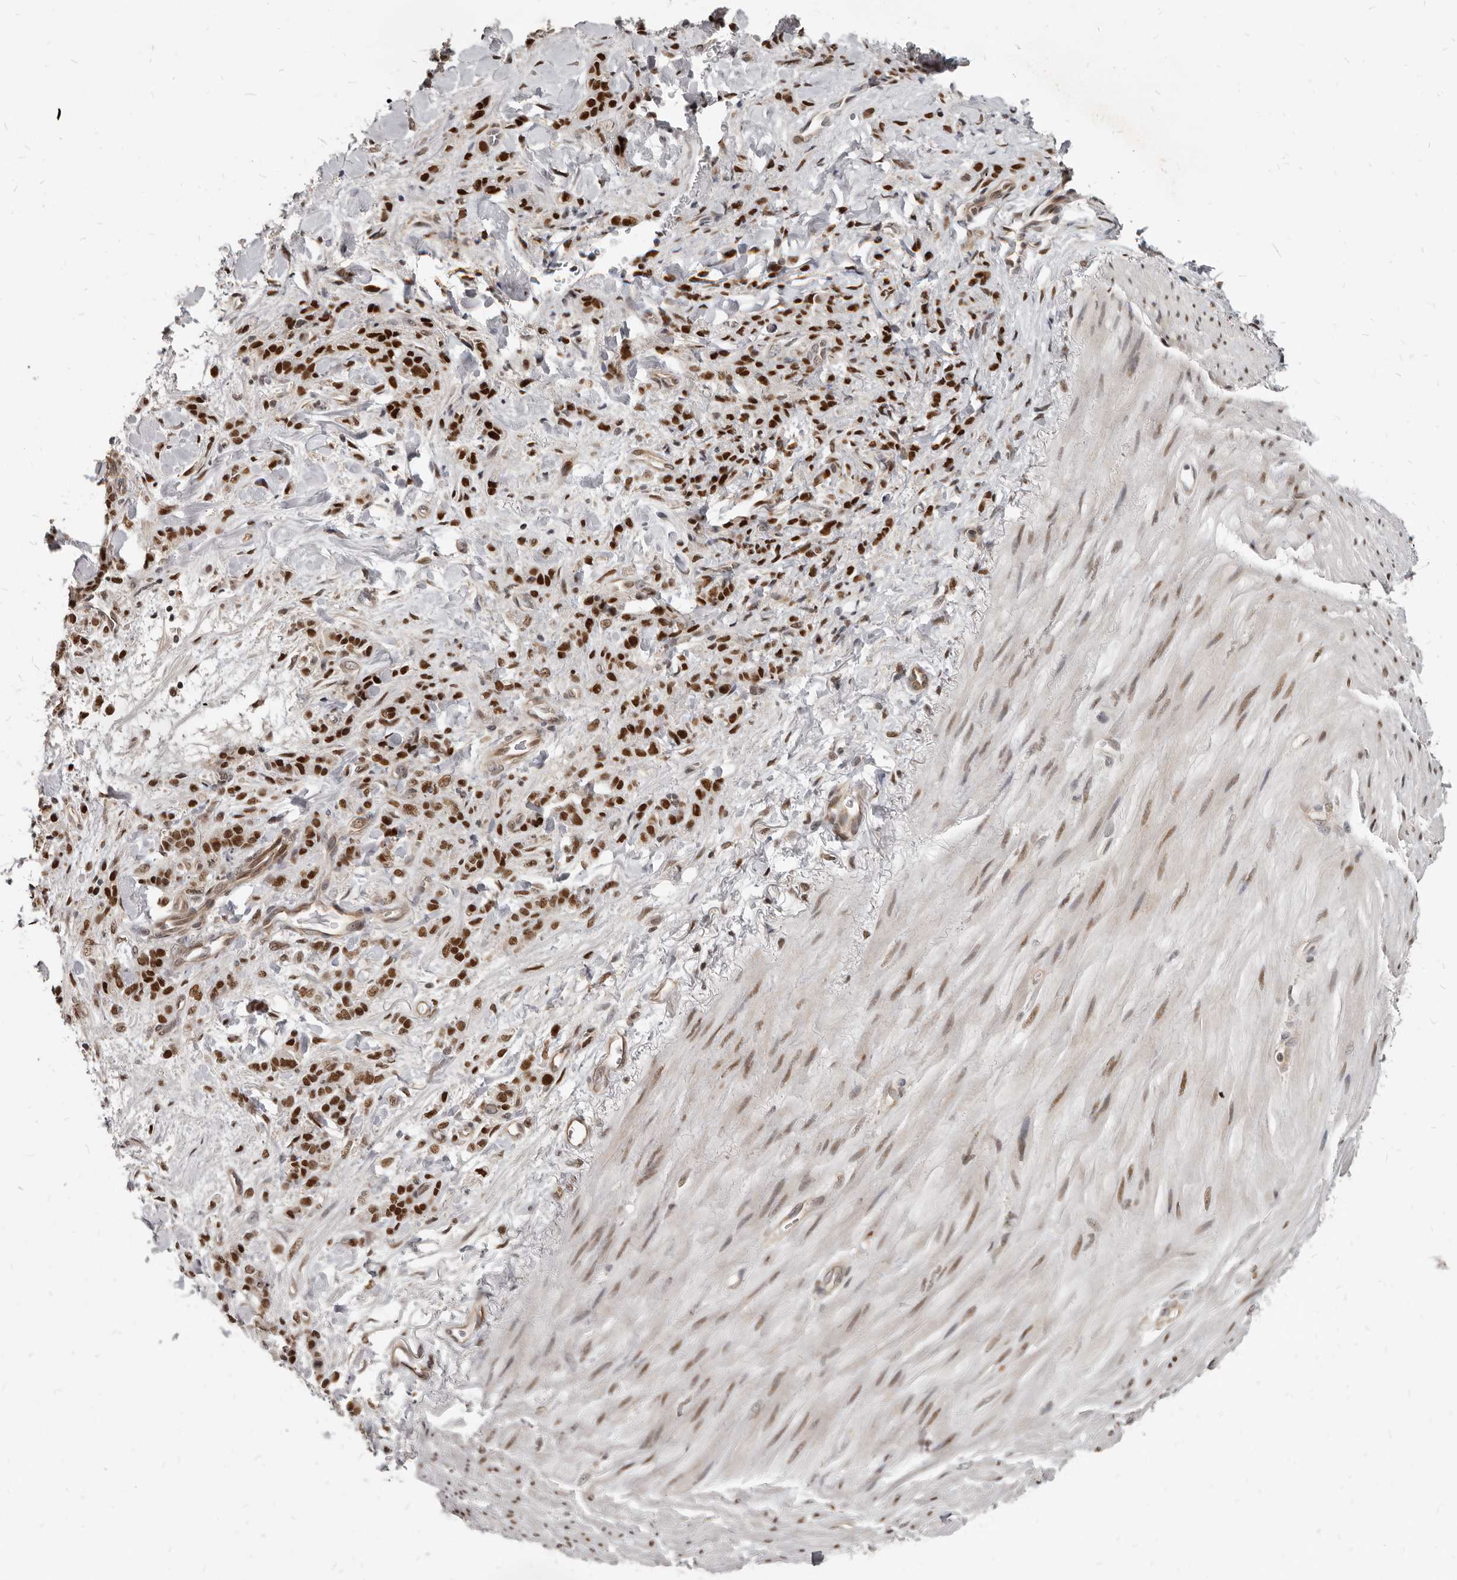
{"staining": {"intensity": "strong", "quantity": ">75%", "location": "nuclear"}, "tissue": "stomach cancer", "cell_type": "Tumor cells", "image_type": "cancer", "snomed": [{"axis": "morphology", "description": "Normal tissue, NOS"}, {"axis": "morphology", "description": "Adenocarcinoma, NOS"}, {"axis": "topography", "description": "Stomach"}], "caption": "This is an image of IHC staining of stomach cancer, which shows strong positivity in the nuclear of tumor cells.", "gene": "ATF5", "patient": {"sex": "male", "age": 82}}